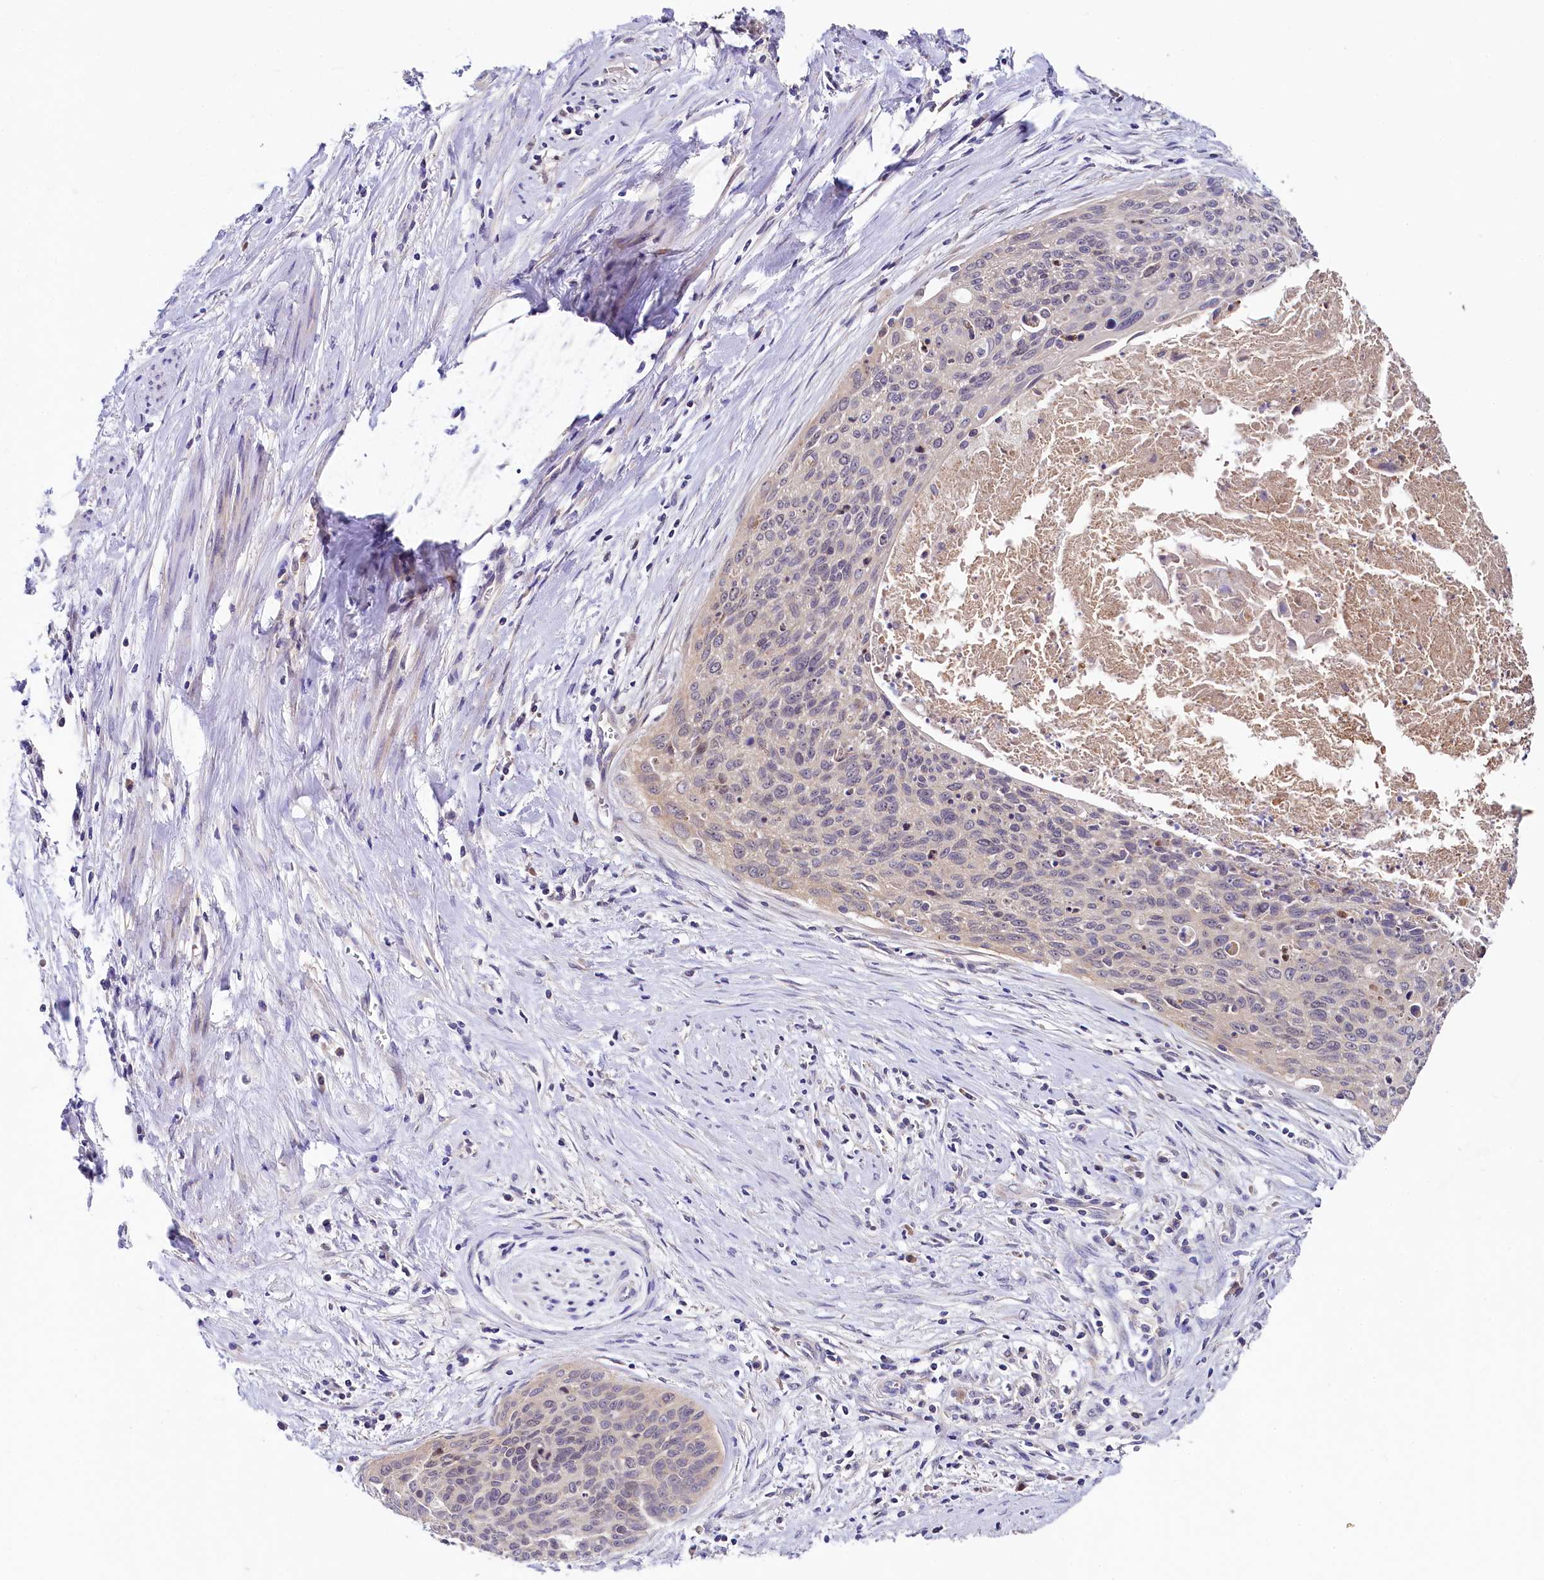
{"staining": {"intensity": "negative", "quantity": "none", "location": "none"}, "tissue": "cervical cancer", "cell_type": "Tumor cells", "image_type": "cancer", "snomed": [{"axis": "morphology", "description": "Squamous cell carcinoma, NOS"}, {"axis": "topography", "description": "Cervix"}], "caption": "Tumor cells show no significant staining in cervical cancer (squamous cell carcinoma).", "gene": "SPINK9", "patient": {"sex": "female", "age": 55}}